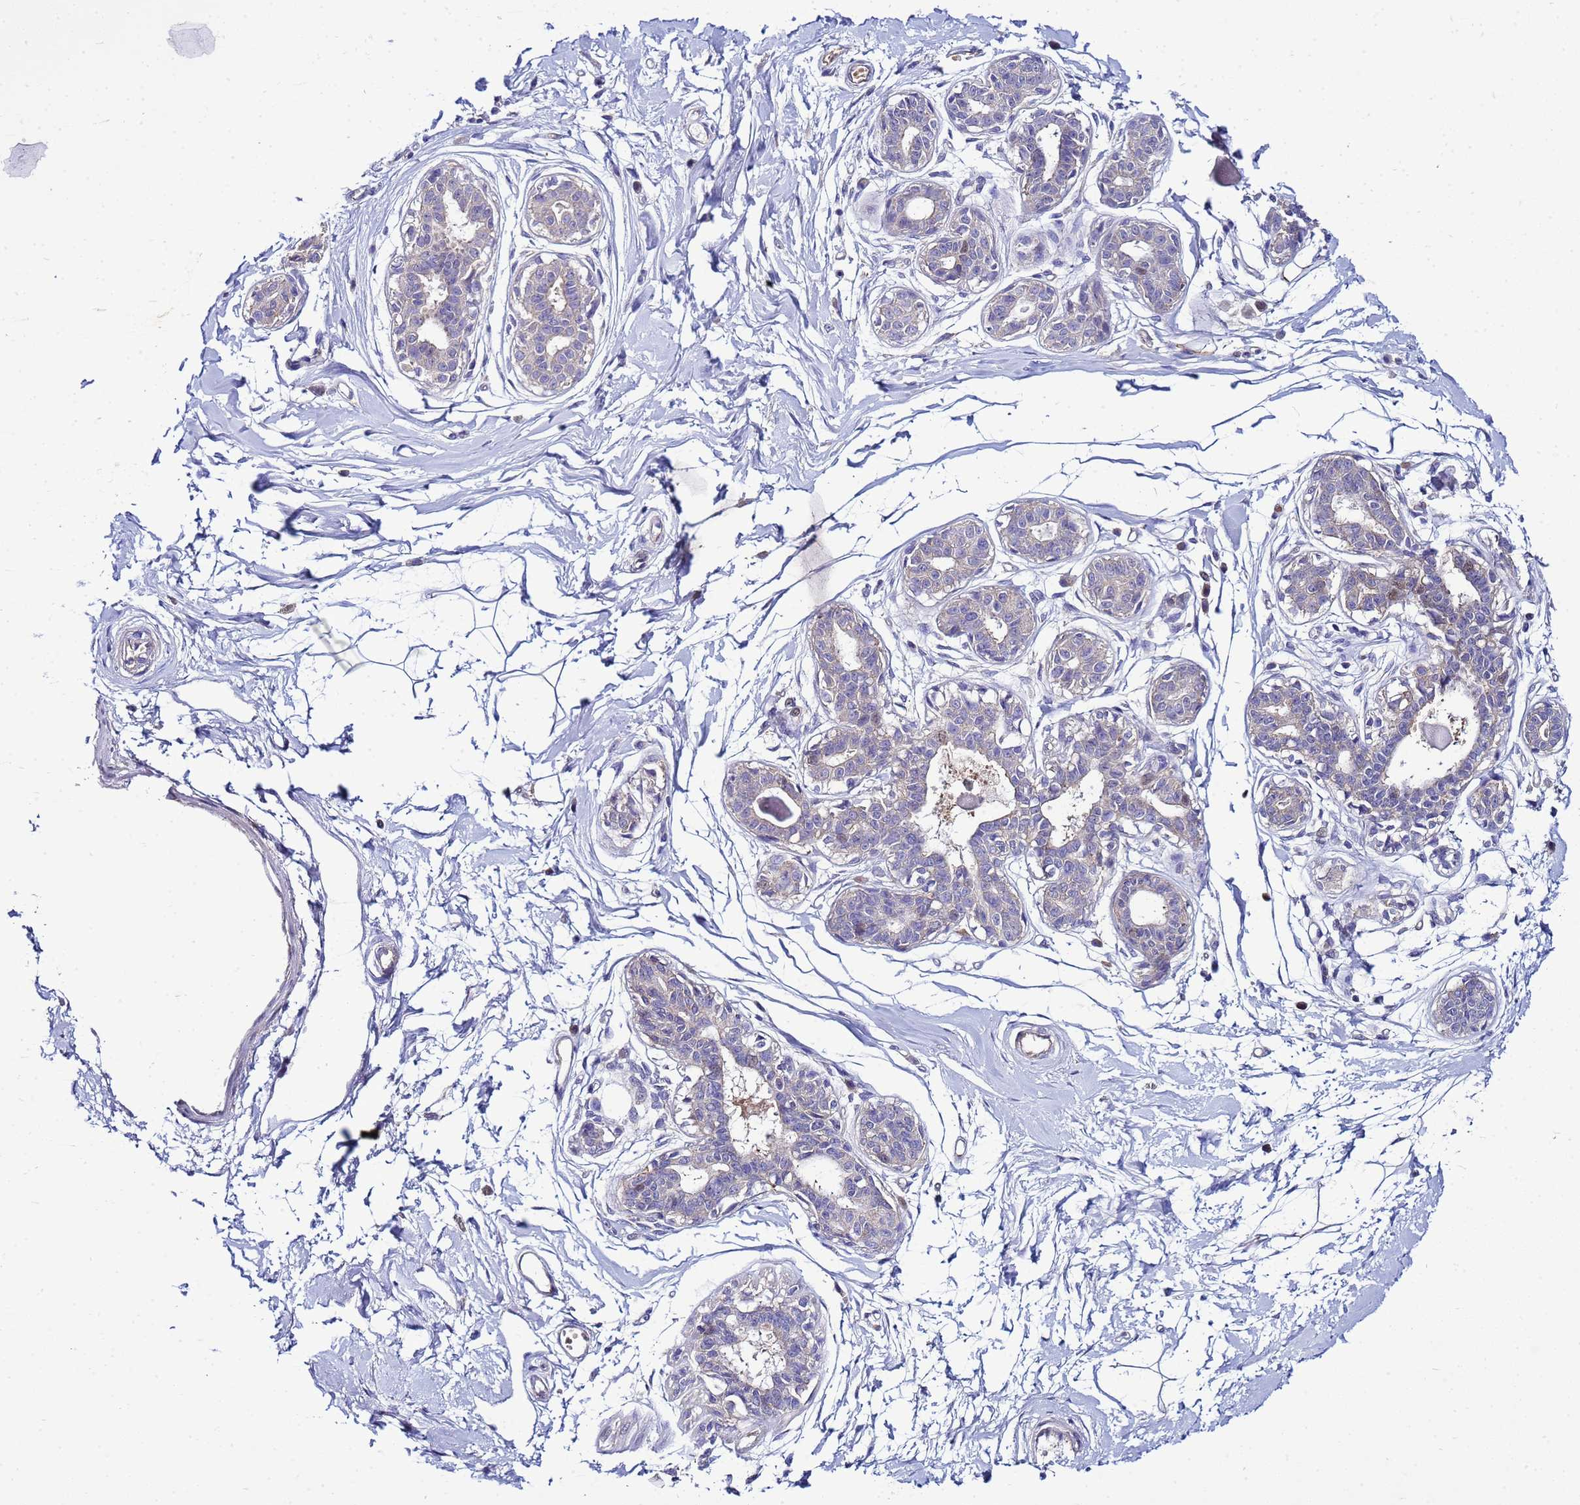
{"staining": {"intensity": "negative", "quantity": "none", "location": "none"}, "tissue": "breast", "cell_type": "Adipocytes", "image_type": "normal", "snomed": [{"axis": "morphology", "description": "Normal tissue, NOS"}, {"axis": "topography", "description": "Breast"}], "caption": "This is a micrograph of IHC staining of unremarkable breast, which shows no positivity in adipocytes.", "gene": "PKD1", "patient": {"sex": "female", "age": 45}}